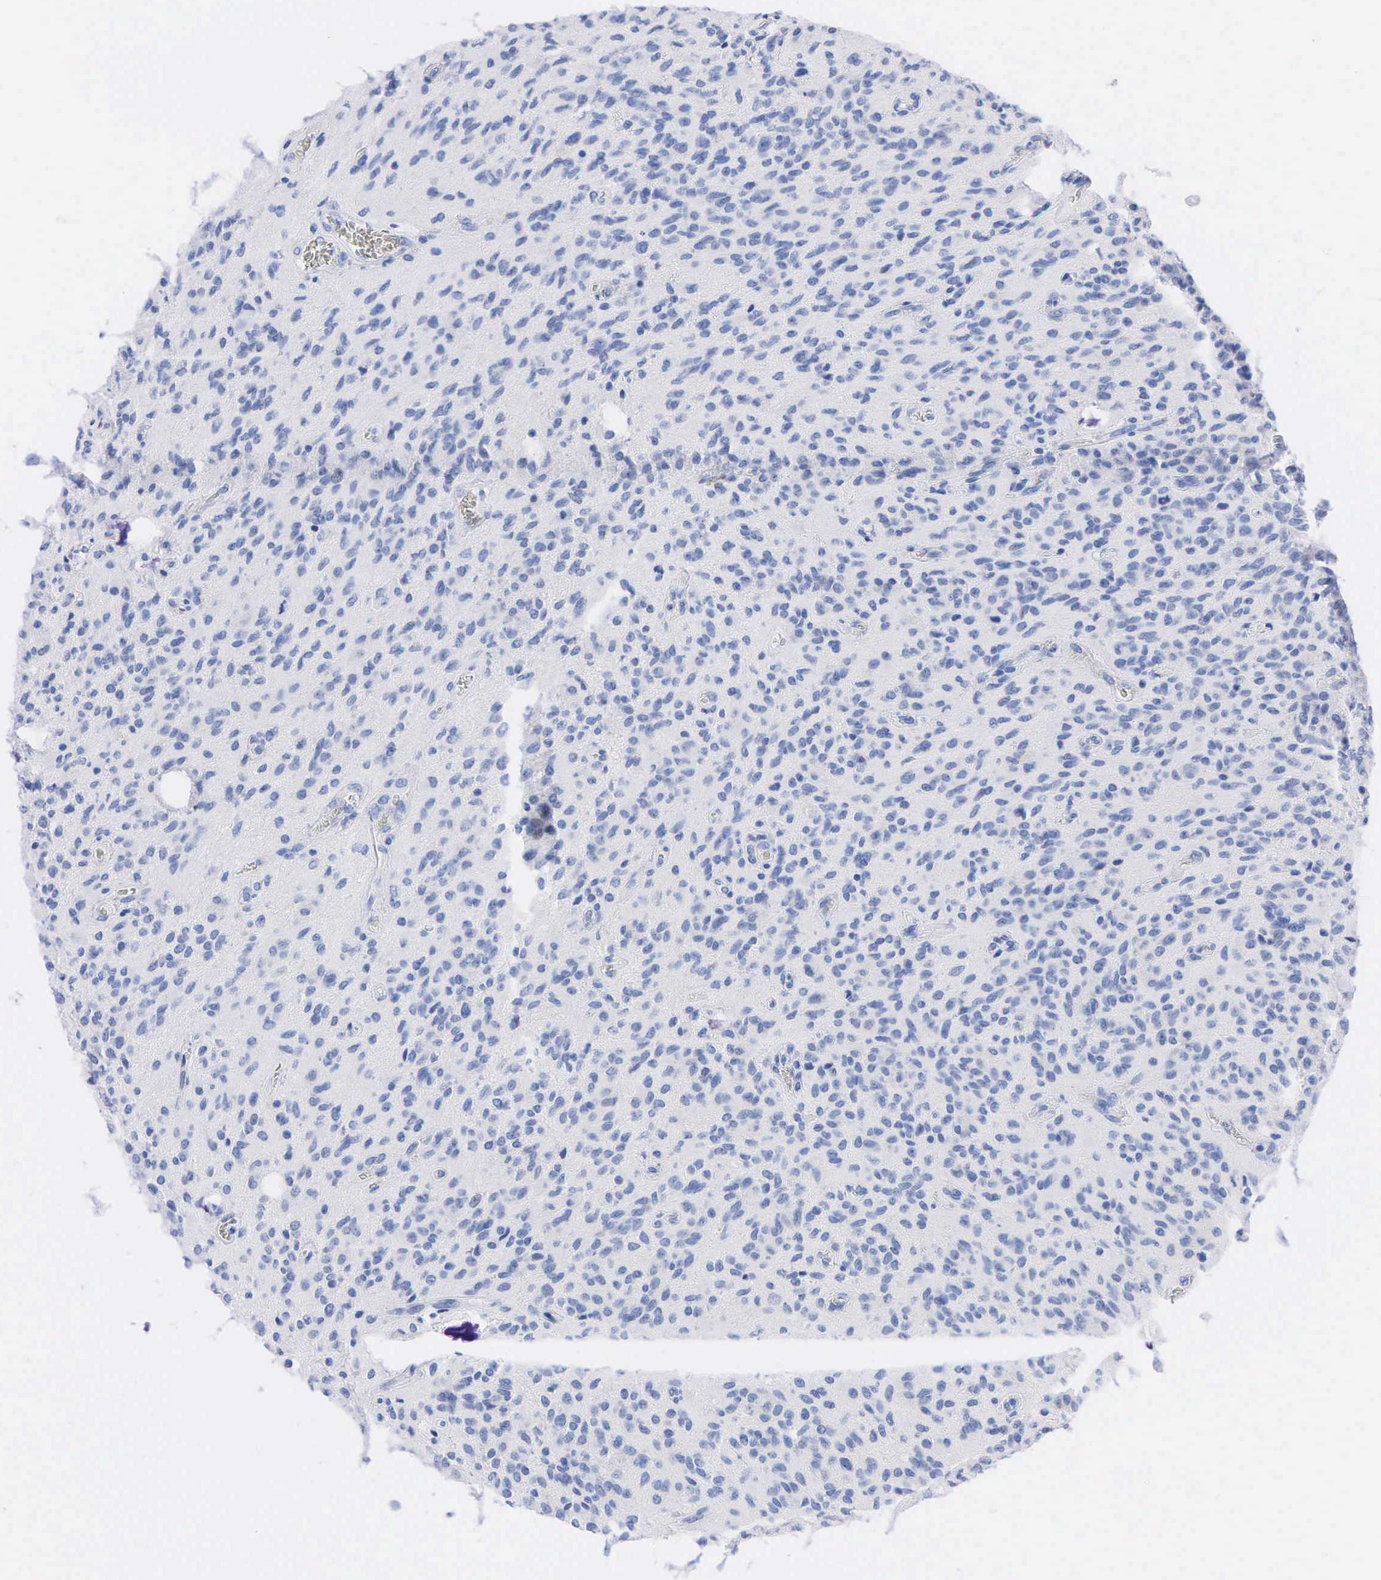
{"staining": {"intensity": "negative", "quantity": "none", "location": "none"}, "tissue": "glioma", "cell_type": "Tumor cells", "image_type": "cancer", "snomed": [{"axis": "morphology", "description": "Glioma, malignant, Low grade"}, {"axis": "topography", "description": "Brain"}], "caption": "Immunohistochemical staining of malignant low-grade glioma demonstrates no significant staining in tumor cells.", "gene": "NKX2-1", "patient": {"sex": "female", "age": 15}}